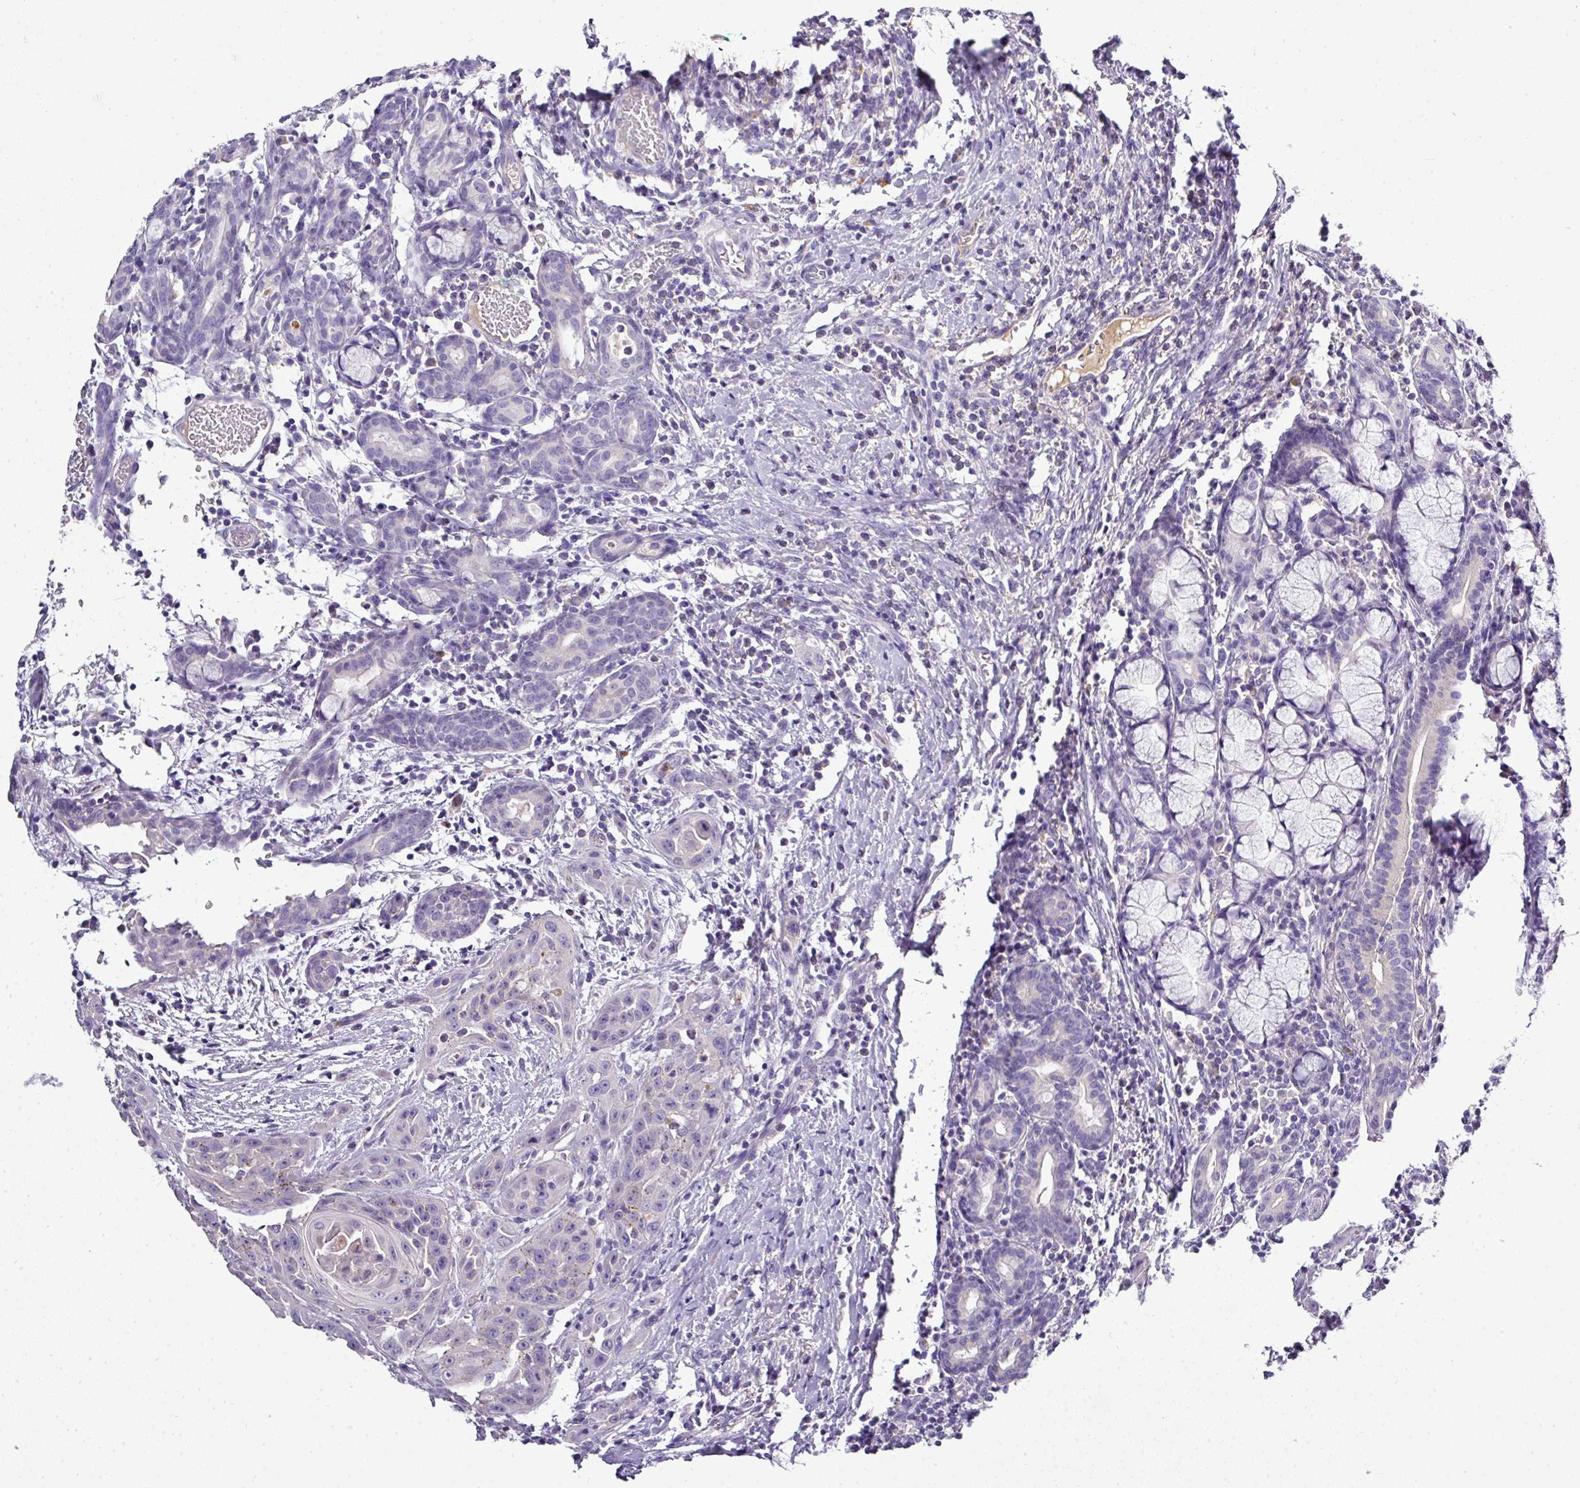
{"staining": {"intensity": "negative", "quantity": "none", "location": "none"}, "tissue": "head and neck cancer", "cell_type": "Tumor cells", "image_type": "cancer", "snomed": [{"axis": "morphology", "description": "Squamous cell carcinoma, NOS"}, {"axis": "topography", "description": "Oral tissue"}, {"axis": "topography", "description": "Head-Neck"}], "caption": "Tumor cells are negative for protein expression in human head and neck cancer (squamous cell carcinoma).", "gene": "CAB39L", "patient": {"sex": "female", "age": 50}}